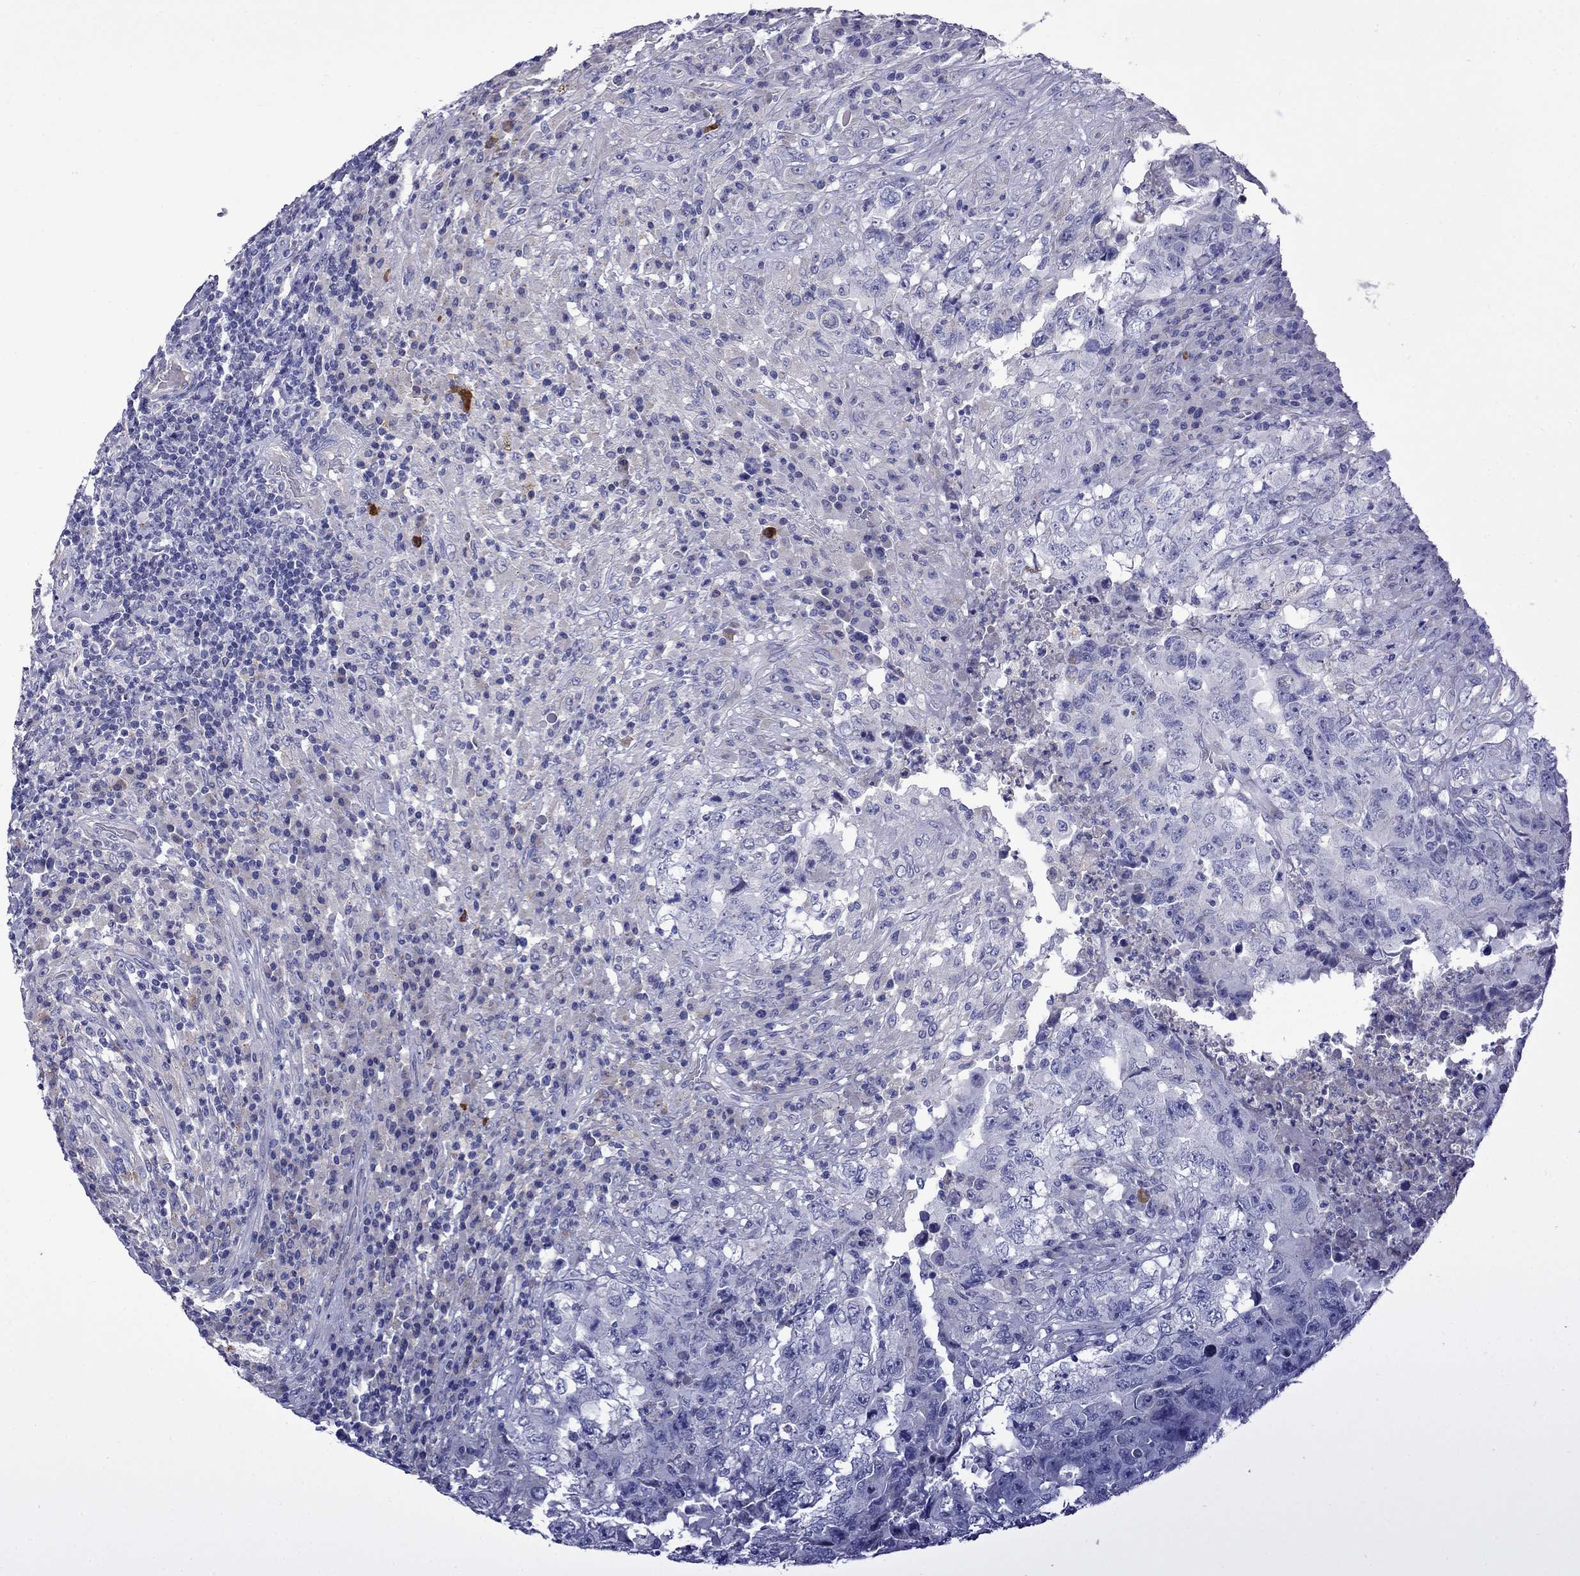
{"staining": {"intensity": "negative", "quantity": "none", "location": "none"}, "tissue": "testis cancer", "cell_type": "Tumor cells", "image_type": "cancer", "snomed": [{"axis": "morphology", "description": "Necrosis, NOS"}, {"axis": "morphology", "description": "Carcinoma, Embryonal, NOS"}, {"axis": "topography", "description": "Testis"}], "caption": "Immunohistochemical staining of testis embryonal carcinoma exhibits no significant staining in tumor cells. (DAB IHC with hematoxylin counter stain).", "gene": "STAR", "patient": {"sex": "male", "age": 19}}